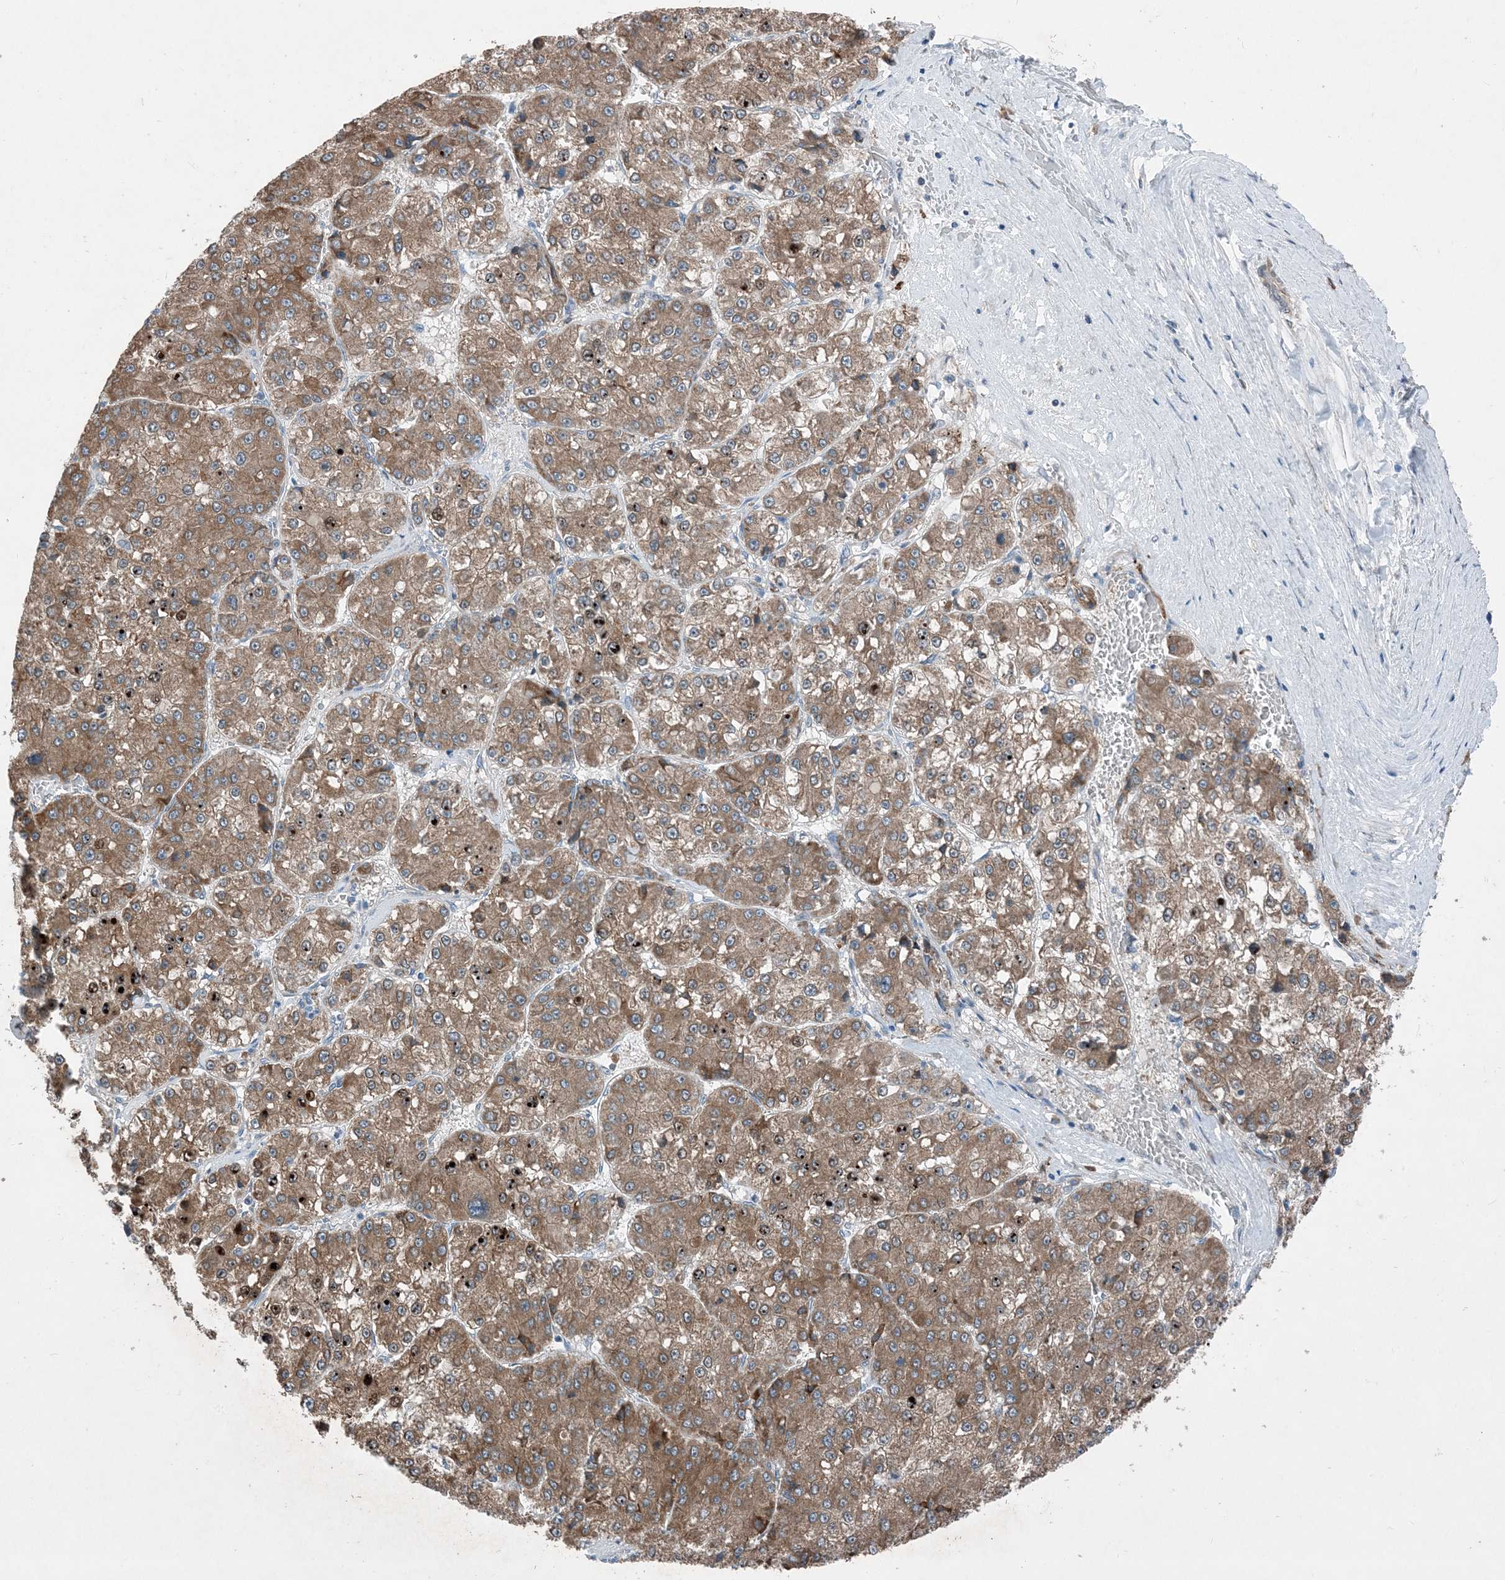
{"staining": {"intensity": "moderate", "quantity": ">75%", "location": "cytoplasmic/membranous"}, "tissue": "liver cancer", "cell_type": "Tumor cells", "image_type": "cancer", "snomed": [{"axis": "morphology", "description": "Carcinoma, Hepatocellular, NOS"}, {"axis": "topography", "description": "Liver"}], "caption": "Liver cancer (hepatocellular carcinoma) was stained to show a protein in brown. There is medium levels of moderate cytoplasmic/membranous positivity in about >75% of tumor cells.", "gene": "DHX30", "patient": {"sex": "female", "age": 73}}